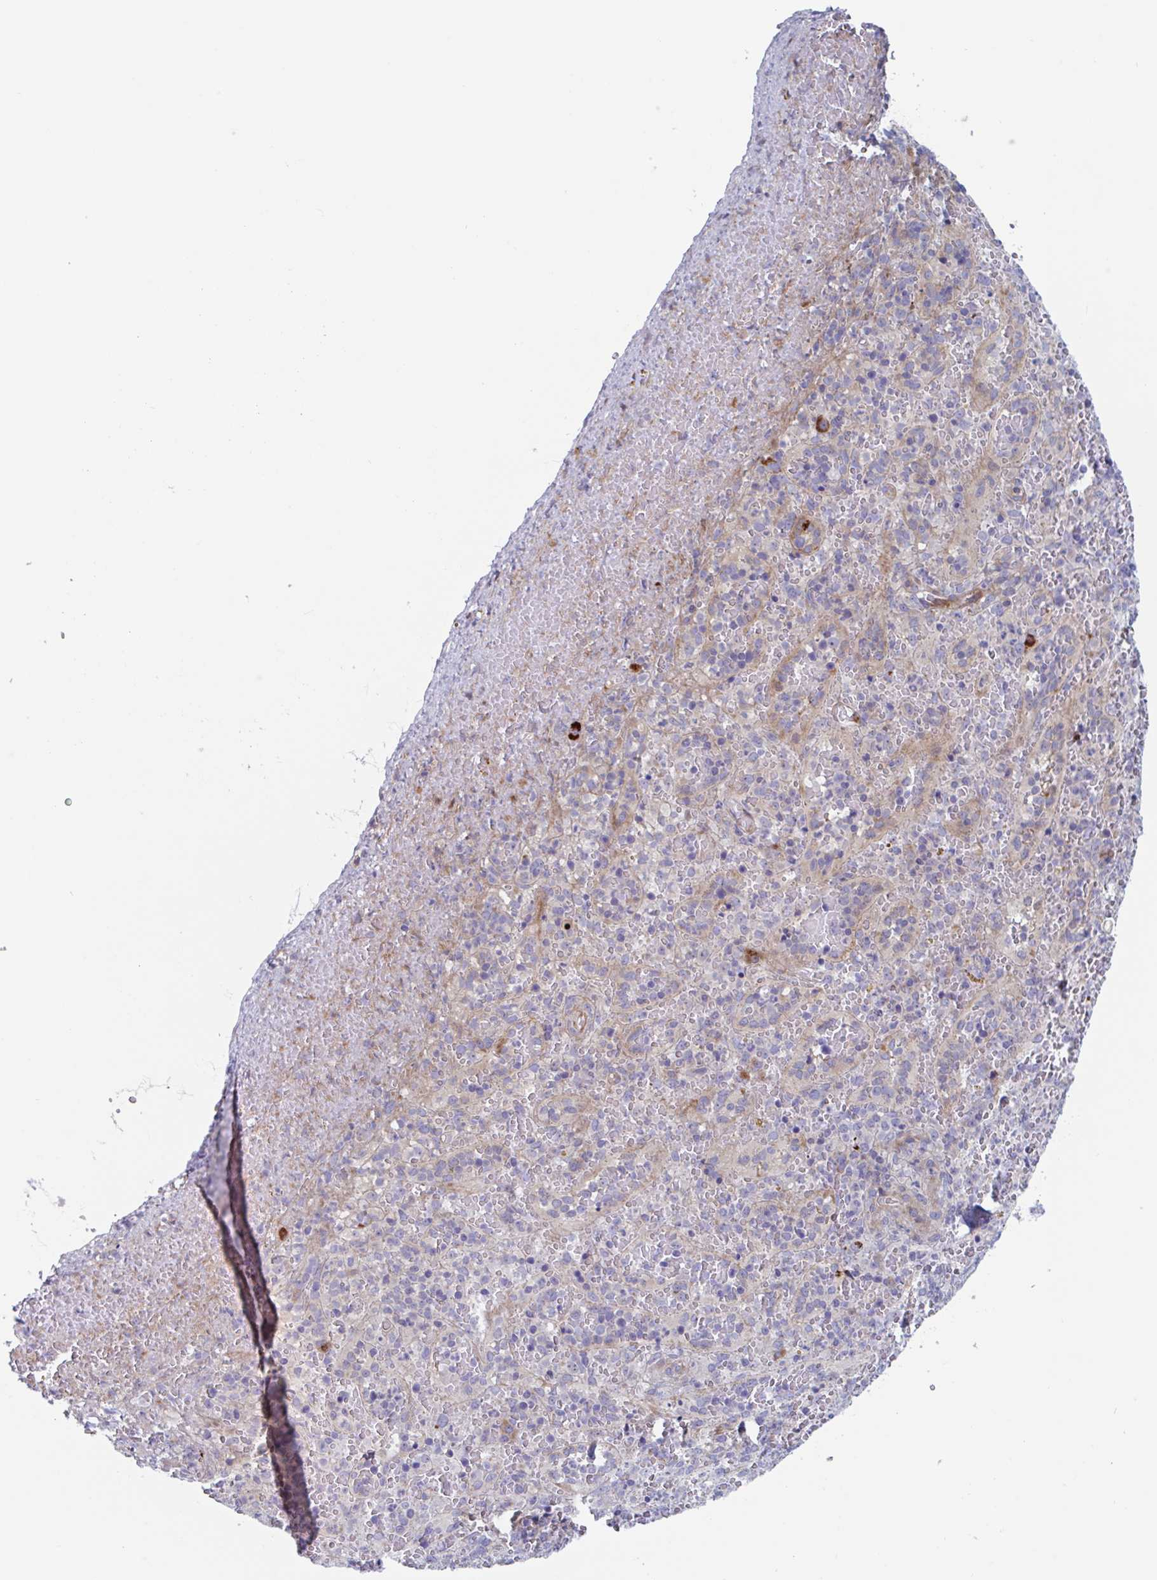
{"staining": {"intensity": "negative", "quantity": "none", "location": "none"}, "tissue": "spleen", "cell_type": "Cells in red pulp", "image_type": "normal", "snomed": [{"axis": "morphology", "description": "Normal tissue, NOS"}, {"axis": "topography", "description": "Spleen"}], "caption": "The histopathology image demonstrates no staining of cells in red pulp in normal spleen.", "gene": "DUXA", "patient": {"sex": "female", "age": 50}}